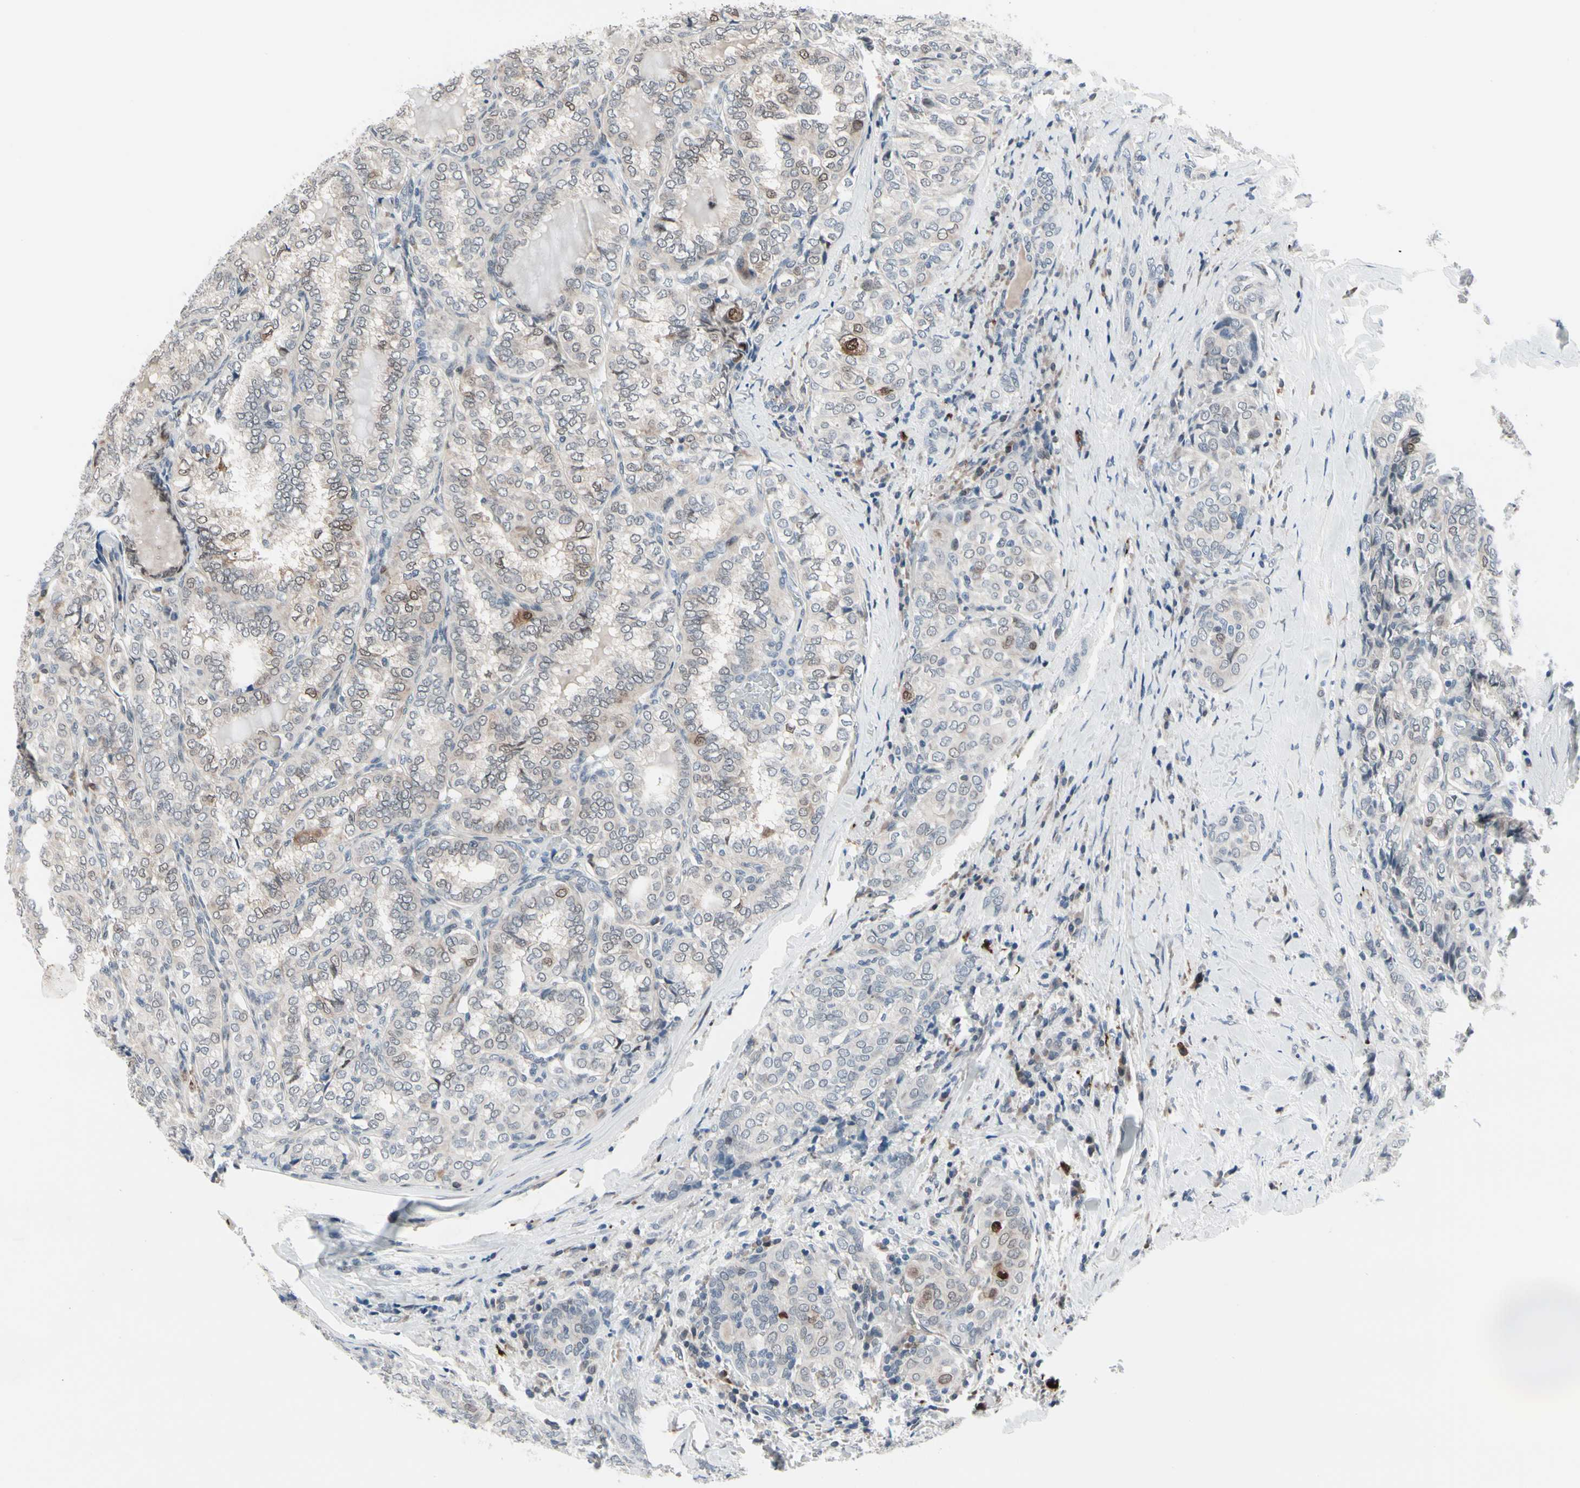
{"staining": {"intensity": "moderate", "quantity": "<25%", "location": "cytoplasmic/membranous,nuclear"}, "tissue": "thyroid cancer", "cell_type": "Tumor cells", "image_type": "cancer", "snomed": [{"axis": "morphology", "description": "Normal tissue, NOS"}, {"axis": "morphology", "description": "Papillary adenocarcinoma, NOS"}, {"axis": "topography", "description": "Thyroid gland"}], "caption": "Immunohistochemical staining of human papillary adenocarcinoma (thyroid) shows moderate cytoplasmic/membranous and nuclear protein positivity in about <25% of tumor cells.", "gene": "TXN", "patient": {"sex": "female", "age": 30}}